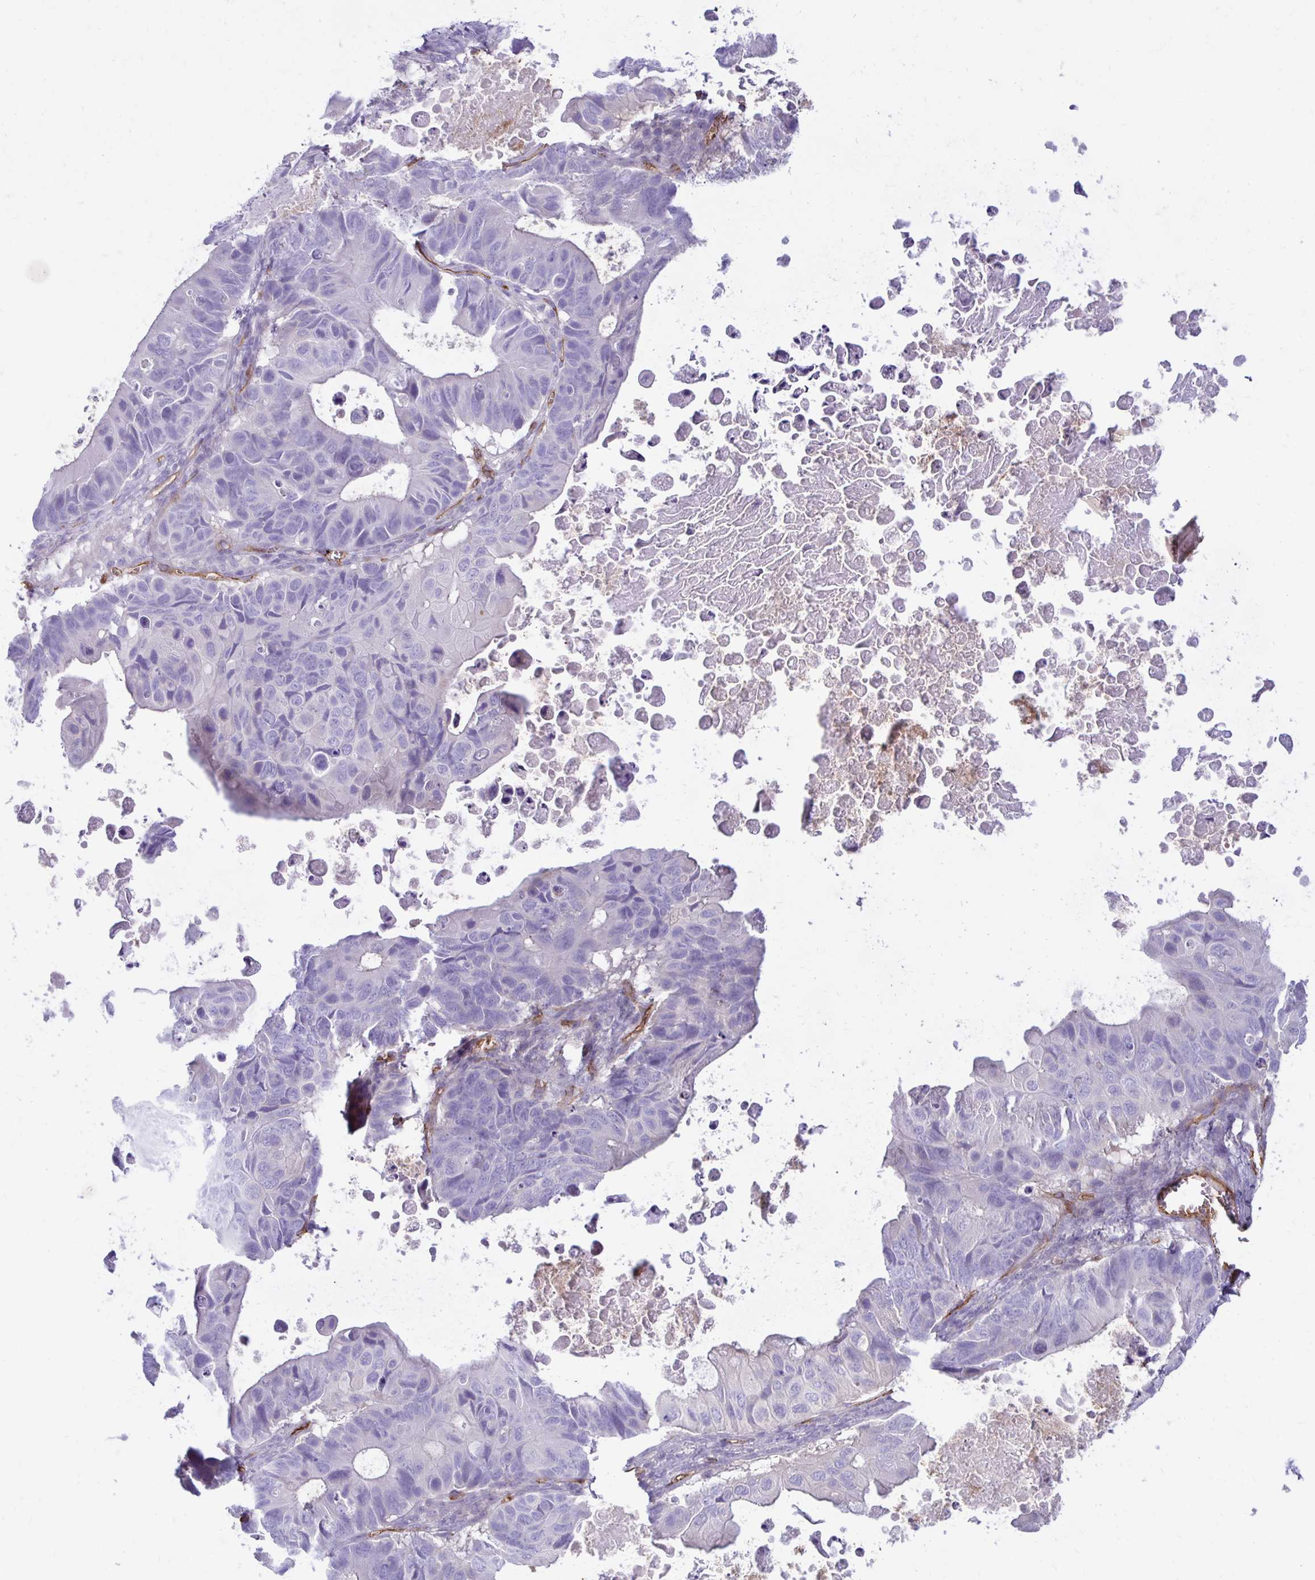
{"staining": {"intensity": "negative", "quantity": "none", "location": "none"}, "tissue": "ovarian cancer", "cell_type": "Tumor cells", "image_type": "cancer", "snomed": [{"axis": "morphology", "description": "Cystadenocarcinoma, mucinous, NOS"}, {"axis": "topography", "description": "Ovary"}], "caption": "DAB immunohistochemical staining of mucinous cystadenocarcinoma (ovarian) demonstrates no significant positivity in tumor cells.", "gene": "TTYH1", "patient": {"sex": "female", "age": 64}}